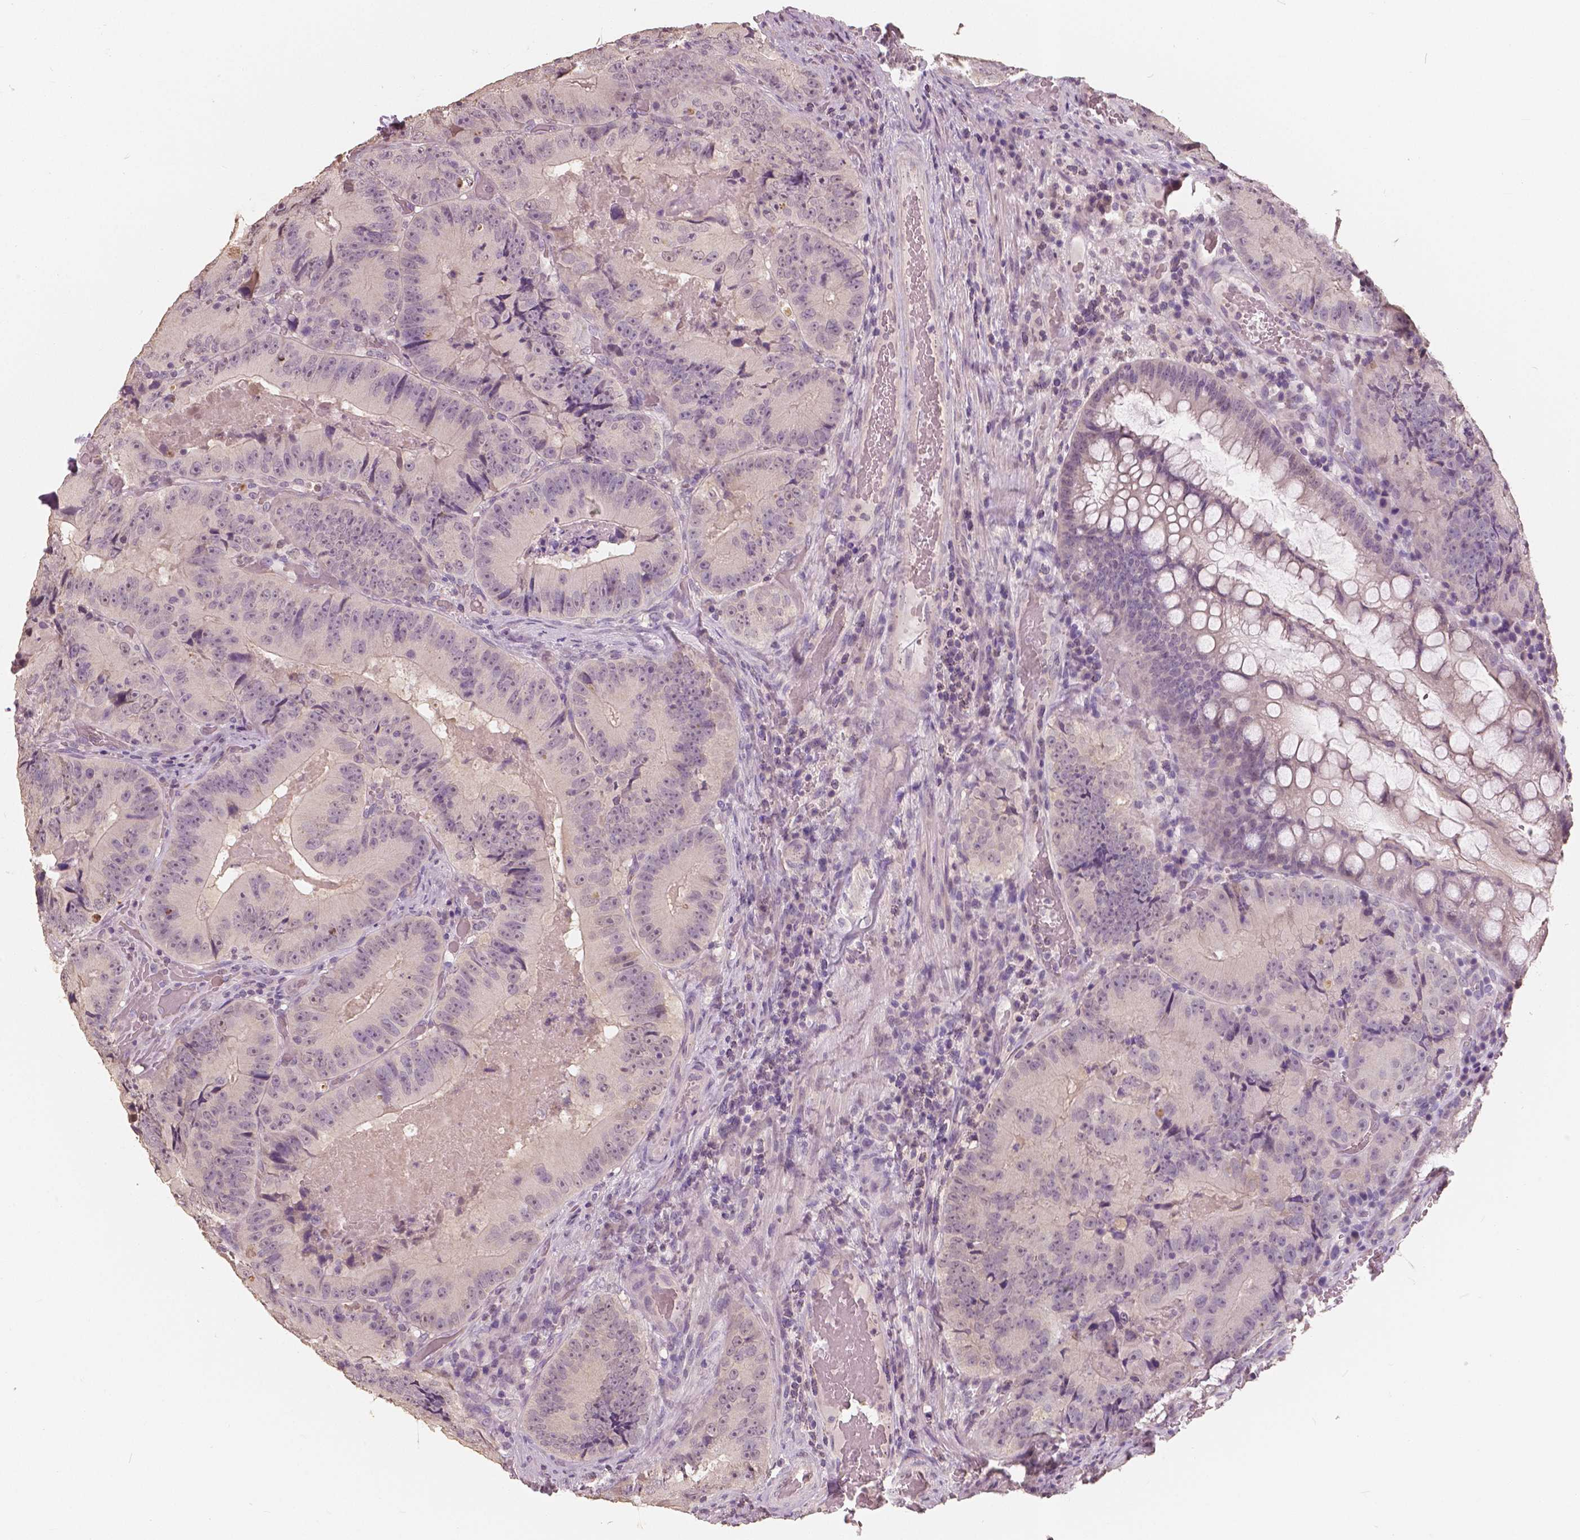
{"staining": {"intensity": "negative", "quantity": "none", "location": "none"}, "tissue": "colorectal cancer", "cell_type": "Tumor cells", "image_type": "cancer", "snomed": [{"axis": "morphology", "description": "Adenocarcinoma, NOS"}, {"axis": "topography", "description": "Colon"}], "caption": "Tumor cells are negative for protein expression in human adenocarcinoma (colorectal).", "gene": "SAT2", "patient": {"sex": "female", "age": 86}}